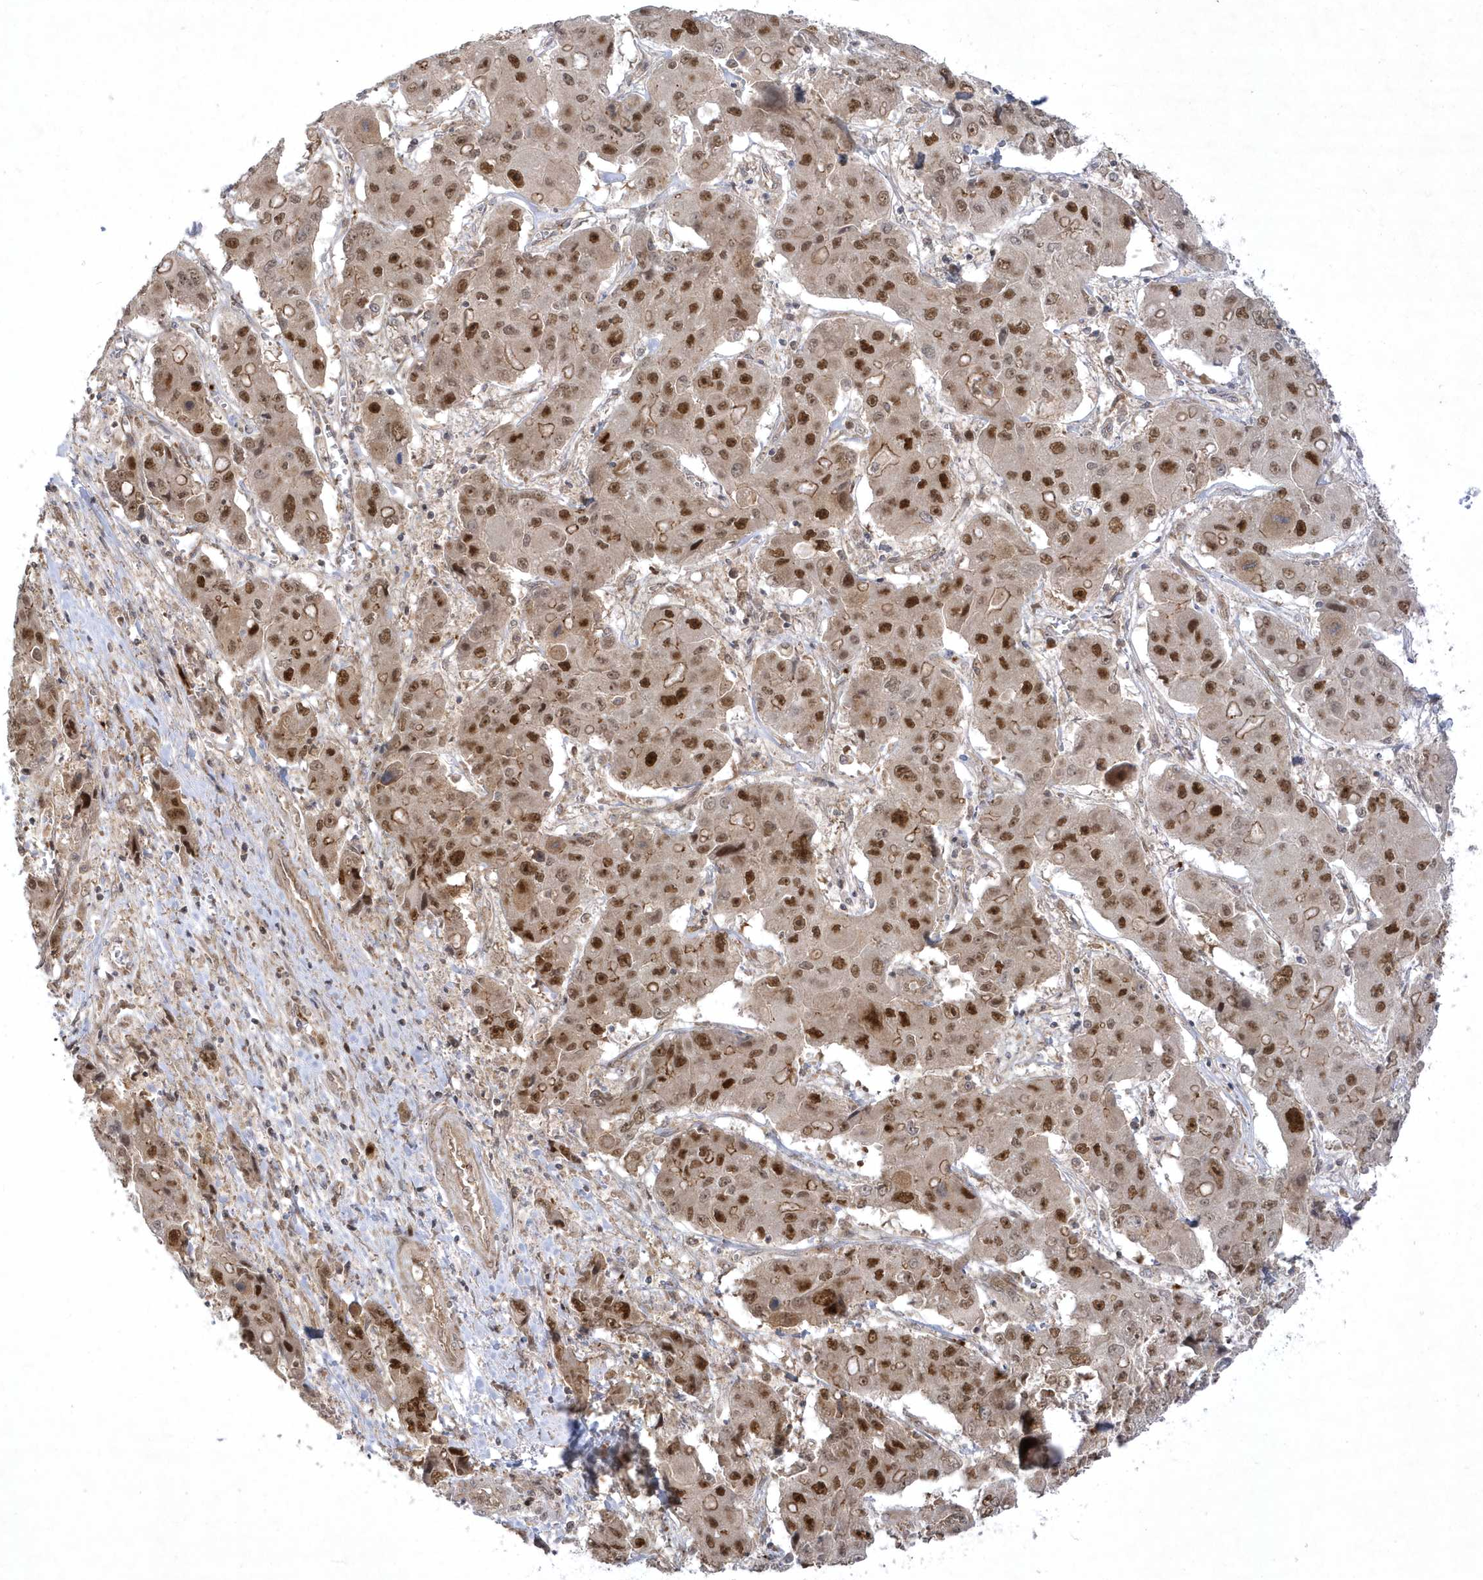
{"staining": {"intensity": "strong", "quantity": "25%-75%", "location": "cytoplasmic/membranous,nuclear"}, "tissue": "liver cancer", "cell_type": "Tumor cells", "image_type": "cancer", "snomed": [{"axis": "morphology", "description": "Cholangiocarcinoma"}, {"axis": "topography", "description": "Liver"}], "caption": "Tumor cells exhibit strong cytoplasmic/membranous and nuclear positivity in about 25%-75% of cells in liver cancer (cholangiocarcinoma). (brown staining indicates protein expression, while blue staining denotes nuclei).", "gene": "NAF1", "patient": {"sex": "male", "age": 67}}